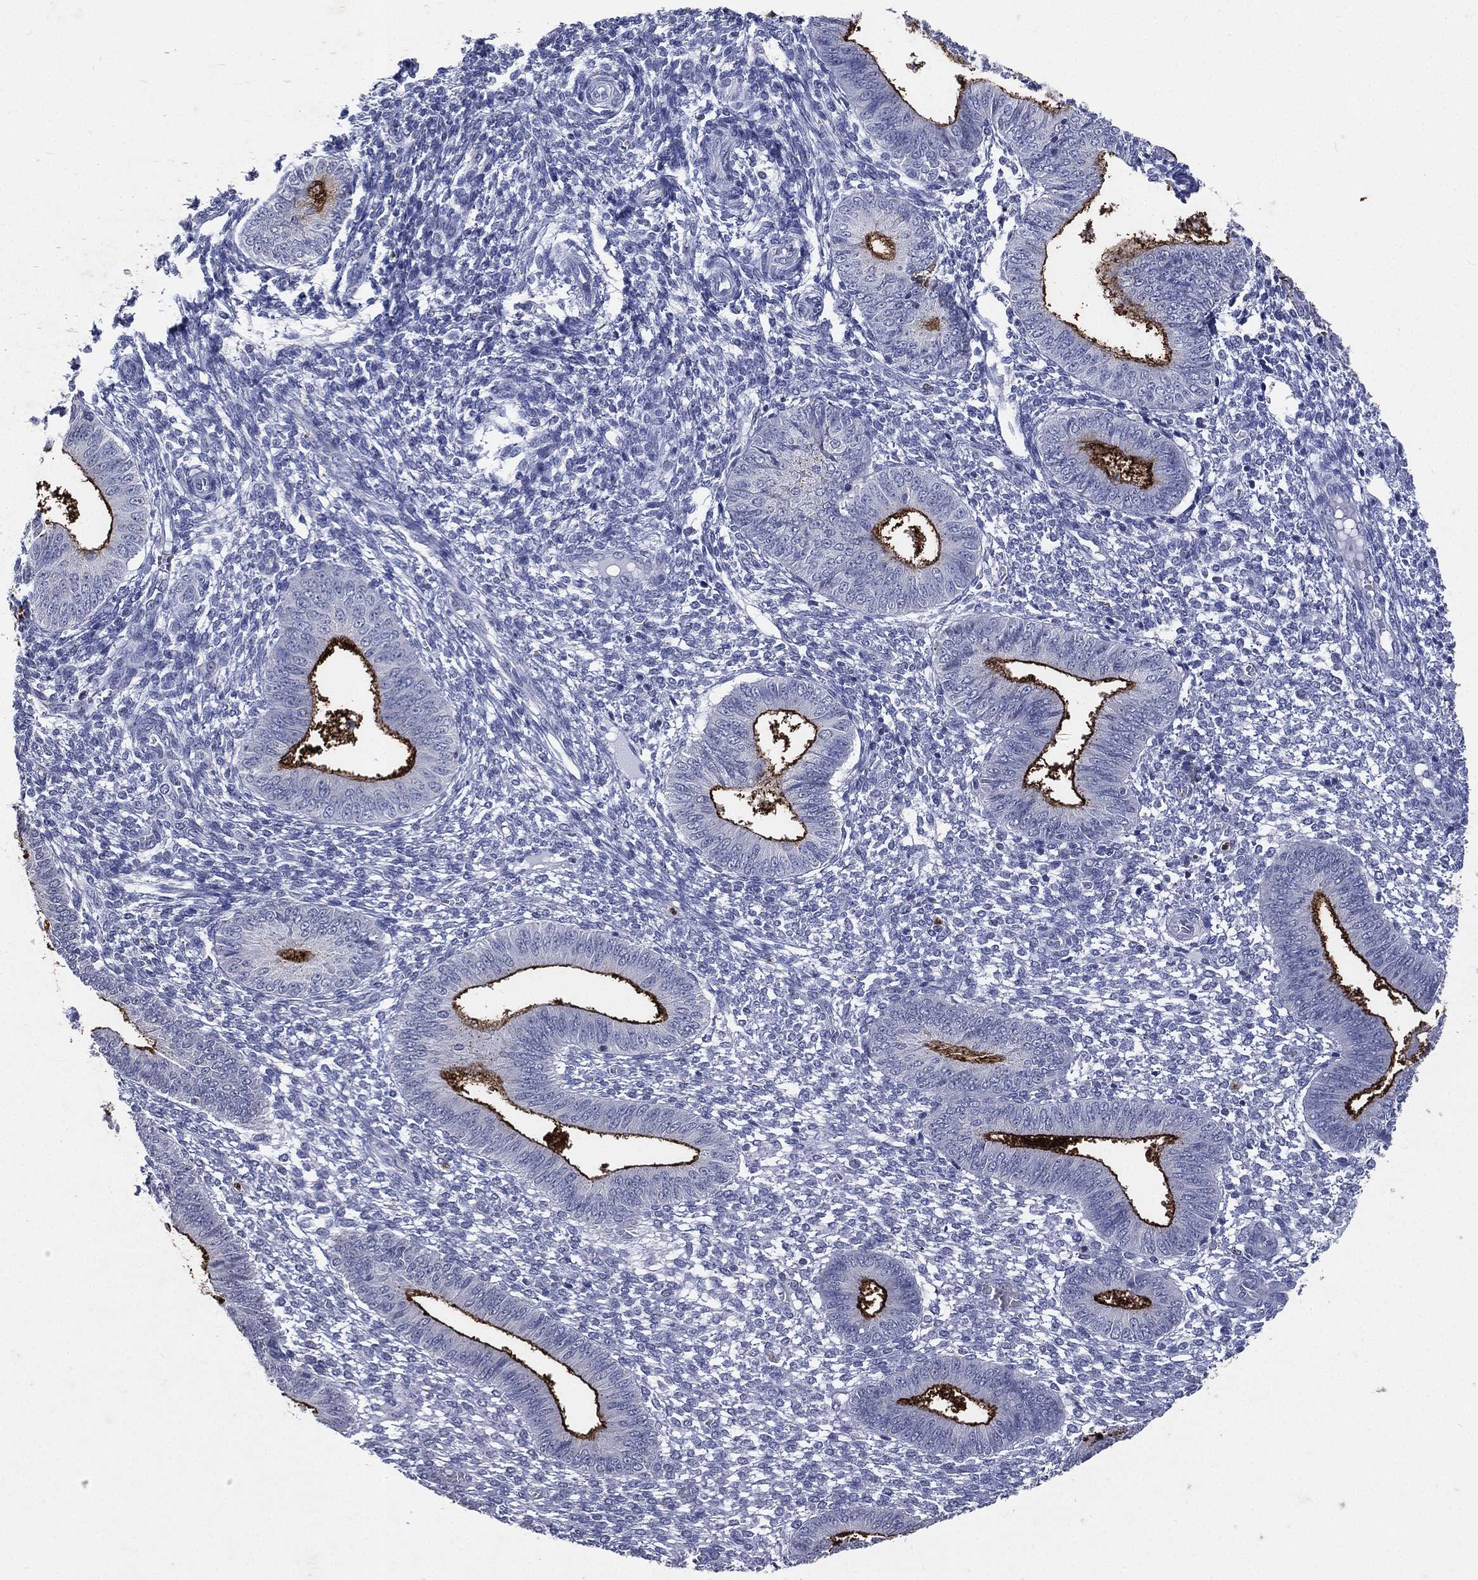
{"staining": {"intensity": "negative", "quantity": "none", "location": "none"}, "tissue": "endometrium", "cell_type": "Cells in endometrial stroma", "image_type": "normal", "snomed": [{"axis": "morphology", "description": "Normal tissue, NOS"}, {"axis": "topography", "description": "Endometrium"}], "caption": "Immunohistochemical staining of benign human endometrium demonstrates no significant positivity in cells in endometrial stroma.", "gene": "SLC34A2", "patient": {"sex": "female", "age": 42}}